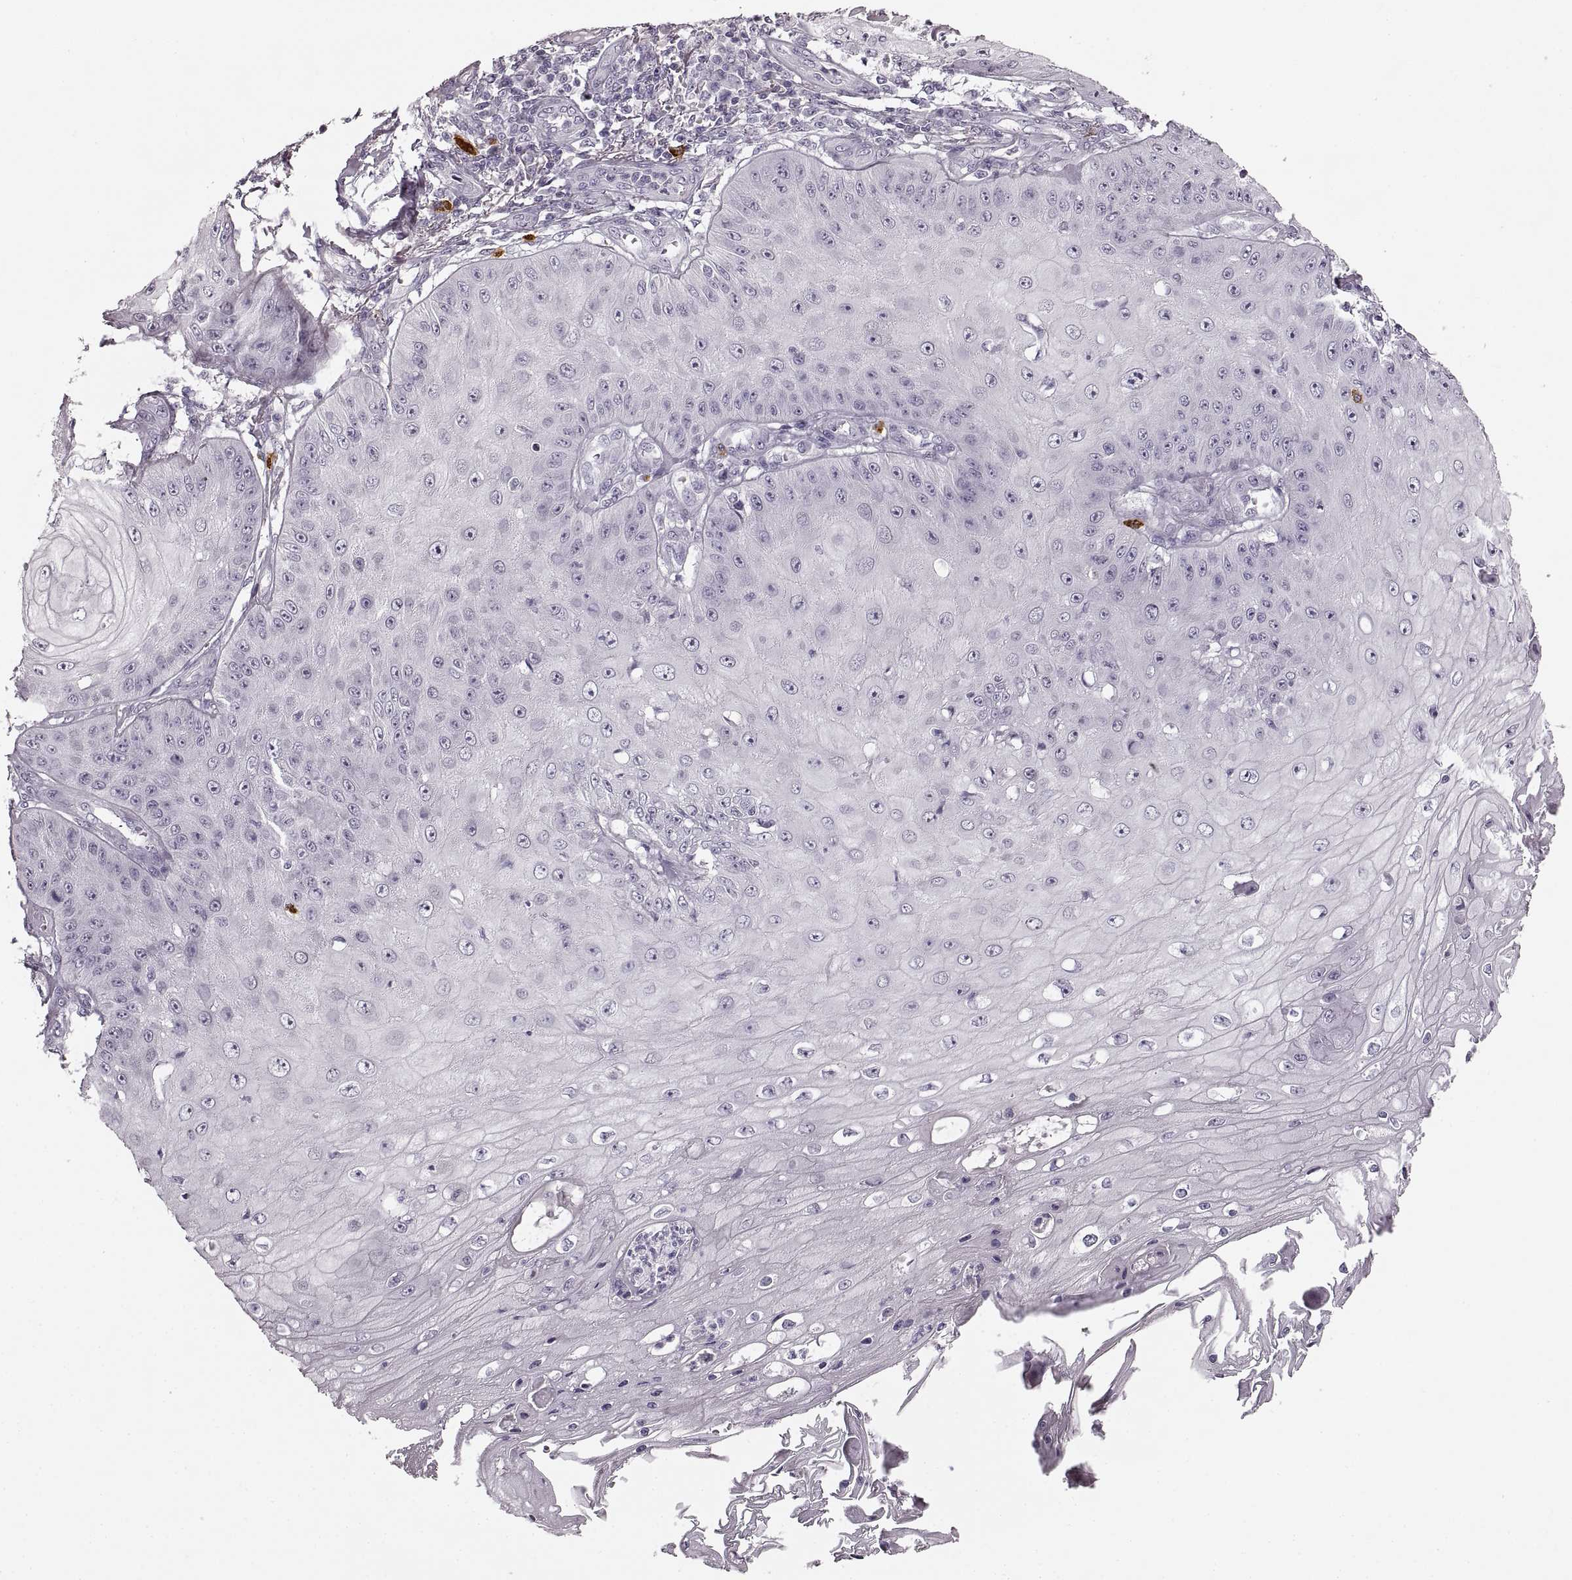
{"staining": {"intensity": "negative", "quantity": "none", "location": "none"}, "tissue": "skin cancer", "cell_type": "Tumor cells", "image_type": "cancer", "snomed": [{"axis": "morphology", "description": "Squamous cell carcinoma, NOS"}, {"axis": "topography", "description": "Skin"}], "caption": "High magnification brightfield microscopy of skin squamous cell carcinoma stained with DAB (3,3'-diaminobenzidine) (brown) and counterstained with hematoxylin (blue): tumor cells show no significant expression. (DAB immunohistochemistry (IHC) visualized using brightfield microscopy, high magnification).", "gene": "CNTN1", "patient": {"sex": "male", "age": 70}}